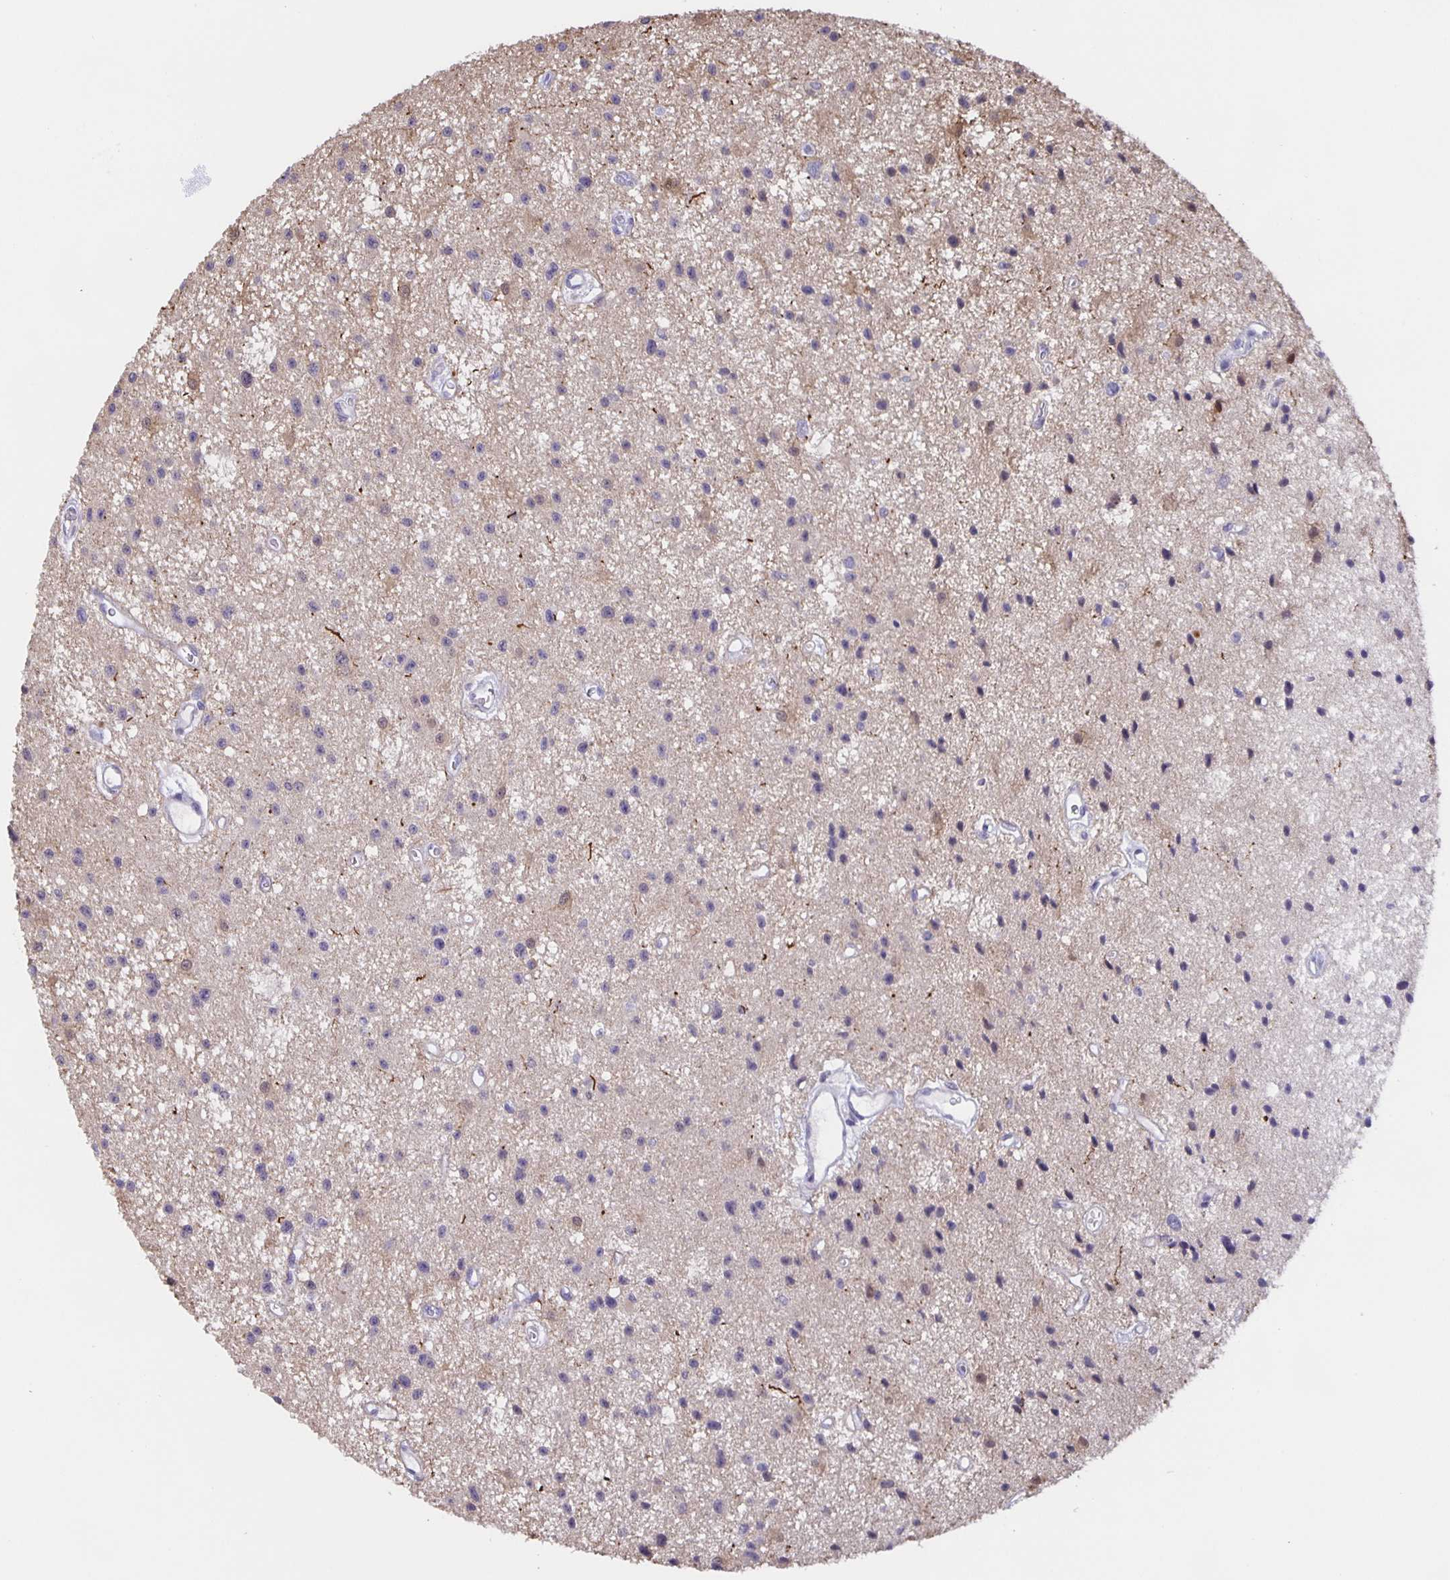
{"staining": {"intensity": "negative", "quantity": "none", "location": "none"}, "tissue": "glioma", "cell_type": "Tumor cells", "image_type": "cancer", "snomed": [{"axis": "morphology", "description": "Glioma, malignant, Low grade"}, {"axis": "topography", "description": "Brain"}], "caption": "Immunohistochemical staining of human glioma reveals no significant positivity in tumor cells. Brightfield microscopy of IHC stained with DAB (3,3'-diaminobenzidine) (brown) and hematoxylin (blue), captured at high magnification.", "gene": "MARCHF6", "patient": {"sex": "male", "age": 43}}